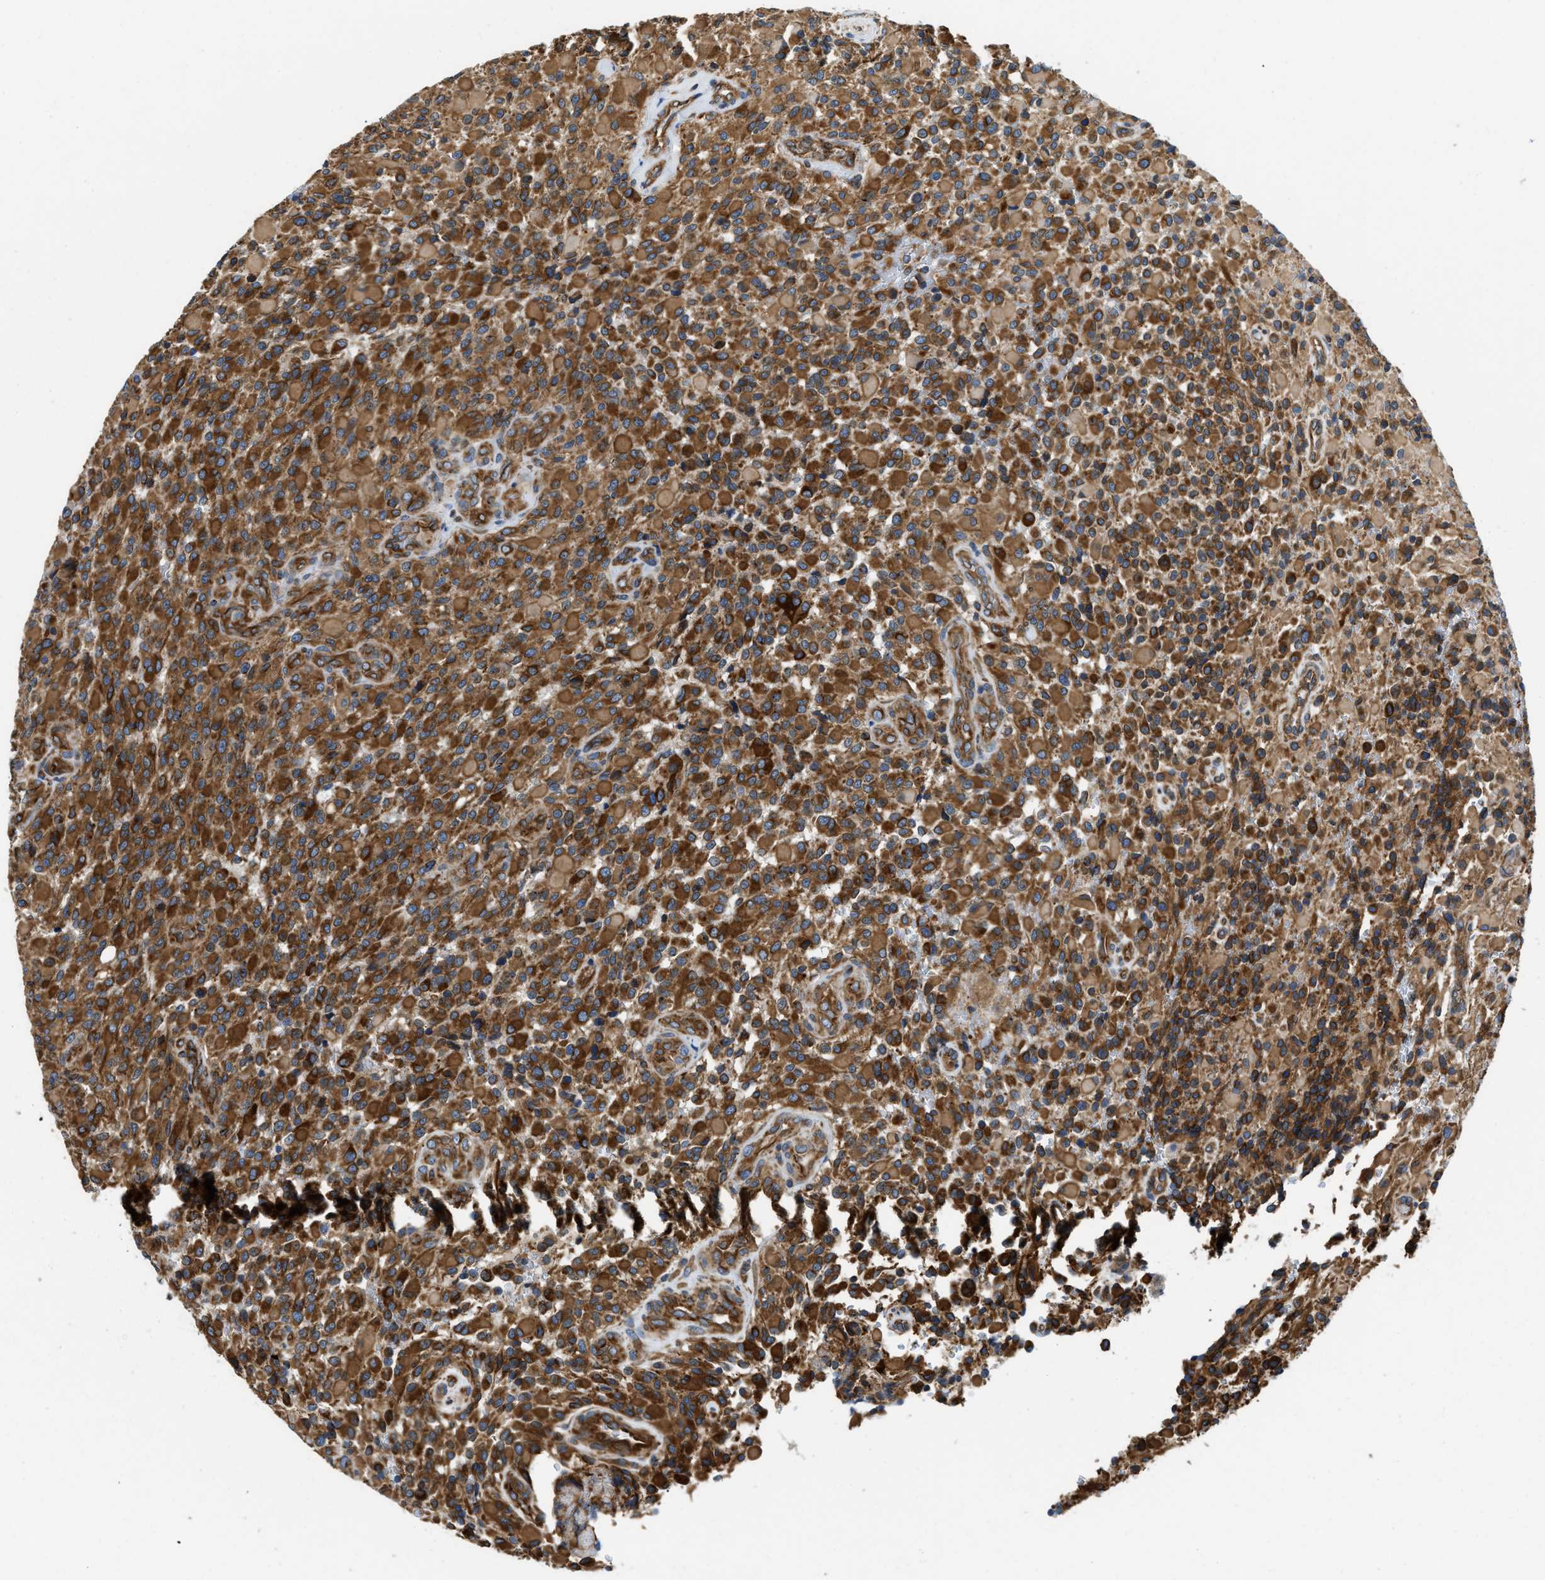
{"staining": {"intensity": "strong", "quantity": ">75%", "location": "cytoplasmic/membranous"}, "tissue": "glioma", "cell_type": "Tumor cells", "image_type": "cancer", "snomed": [{"axis": "morphology", "description": "Glioma, malignant, High grade"}, {"axis": "topography", "description": "Brain"}], "caption": "Human glioma stained for a protein (brown) demonstrates strong cytoplasmic/membranous positive staining in approximately >75% of tumor cells.", "gene": "HSD17B12", "patient": {"sex": "male", "age": 71}}